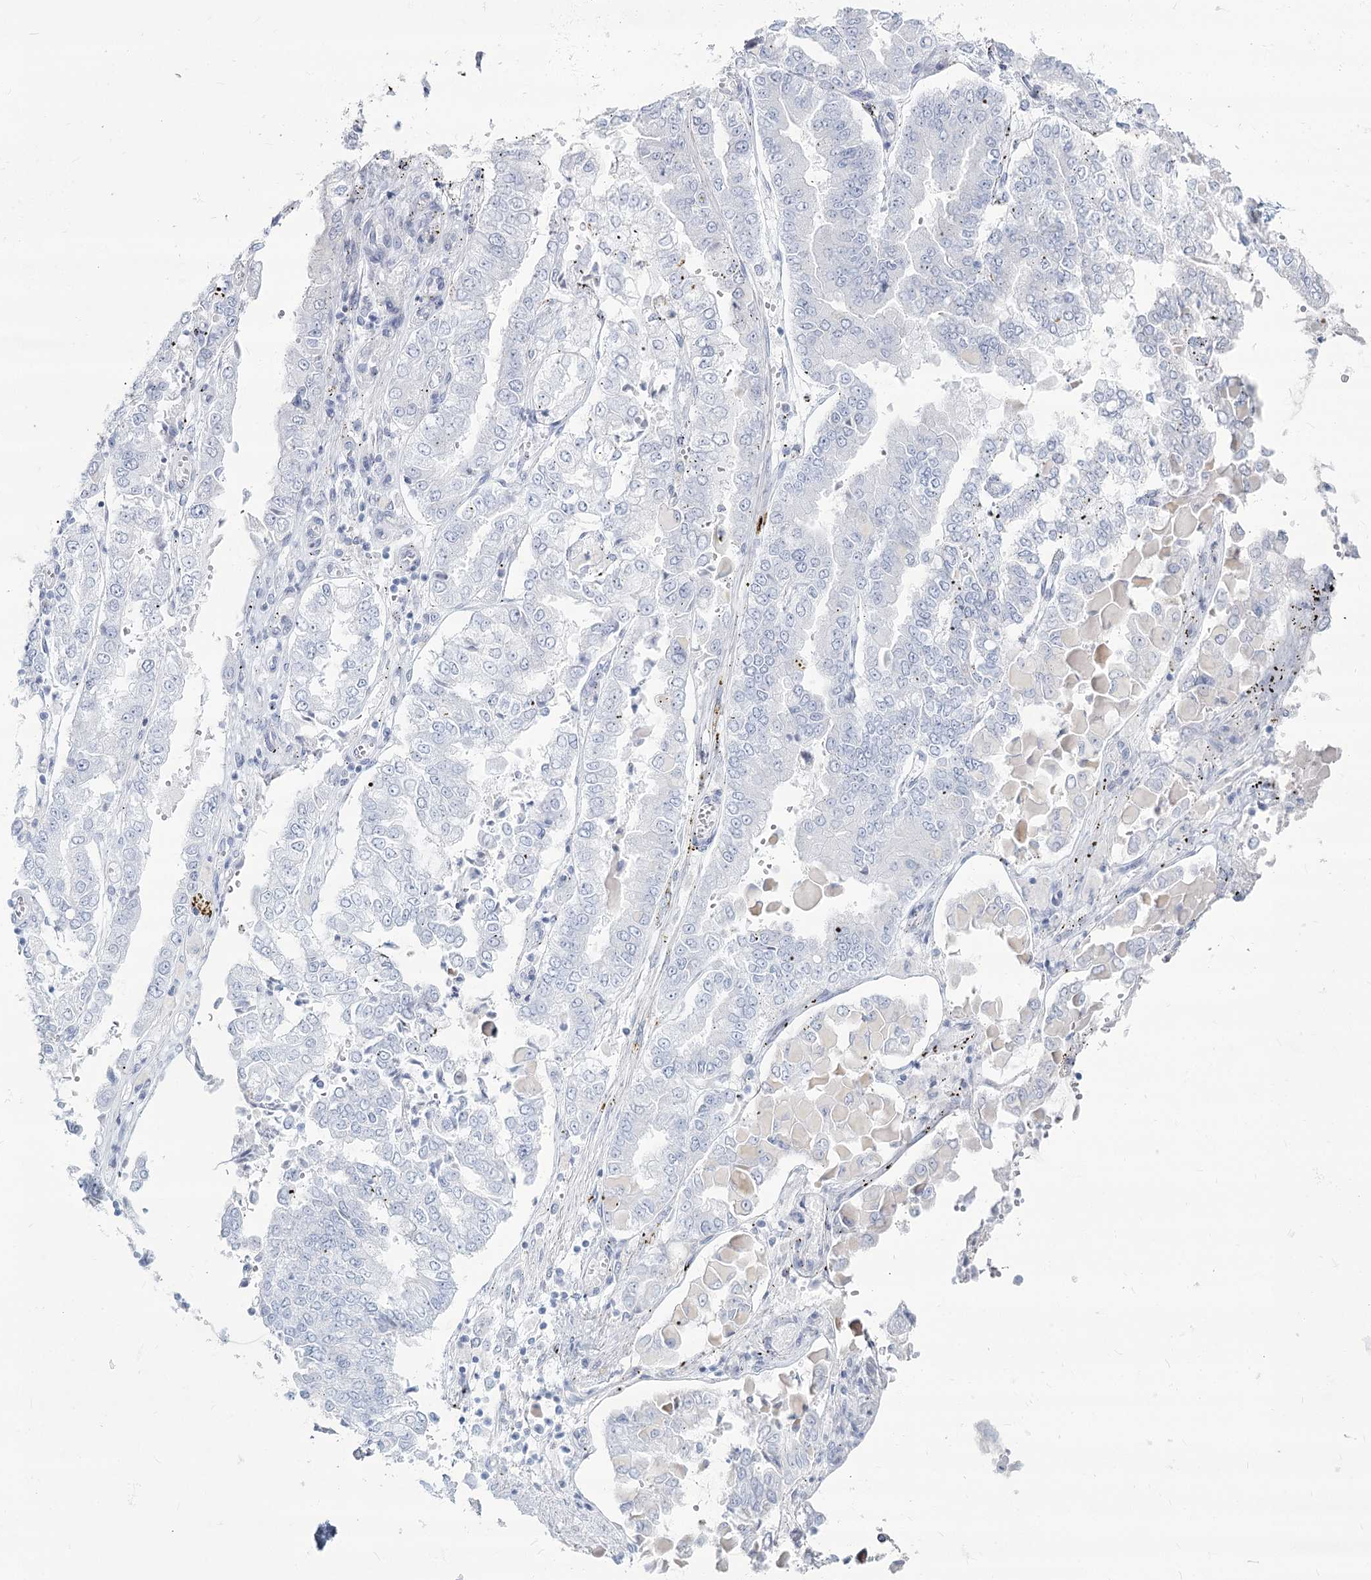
{"staining": {"intensity": "negative", "quantity": "none", "location": "none"}, "tissue": "stomach cancer", "cell_type": "Tumor cells", "image_type": "cancer", "snomed": [{"axis": "morphology", "description": "Adenocarcinoma, NOS"}, {"axis": "topography", "description": "Stomach"}], "caption": "A photomicrograph of stomach cancer (adenocarcinoma) stained for a protein demonstrates no brown staining in tumor cells.", "gene": "SLC6A19", "patient": {"sex": "male", "age": 76}}